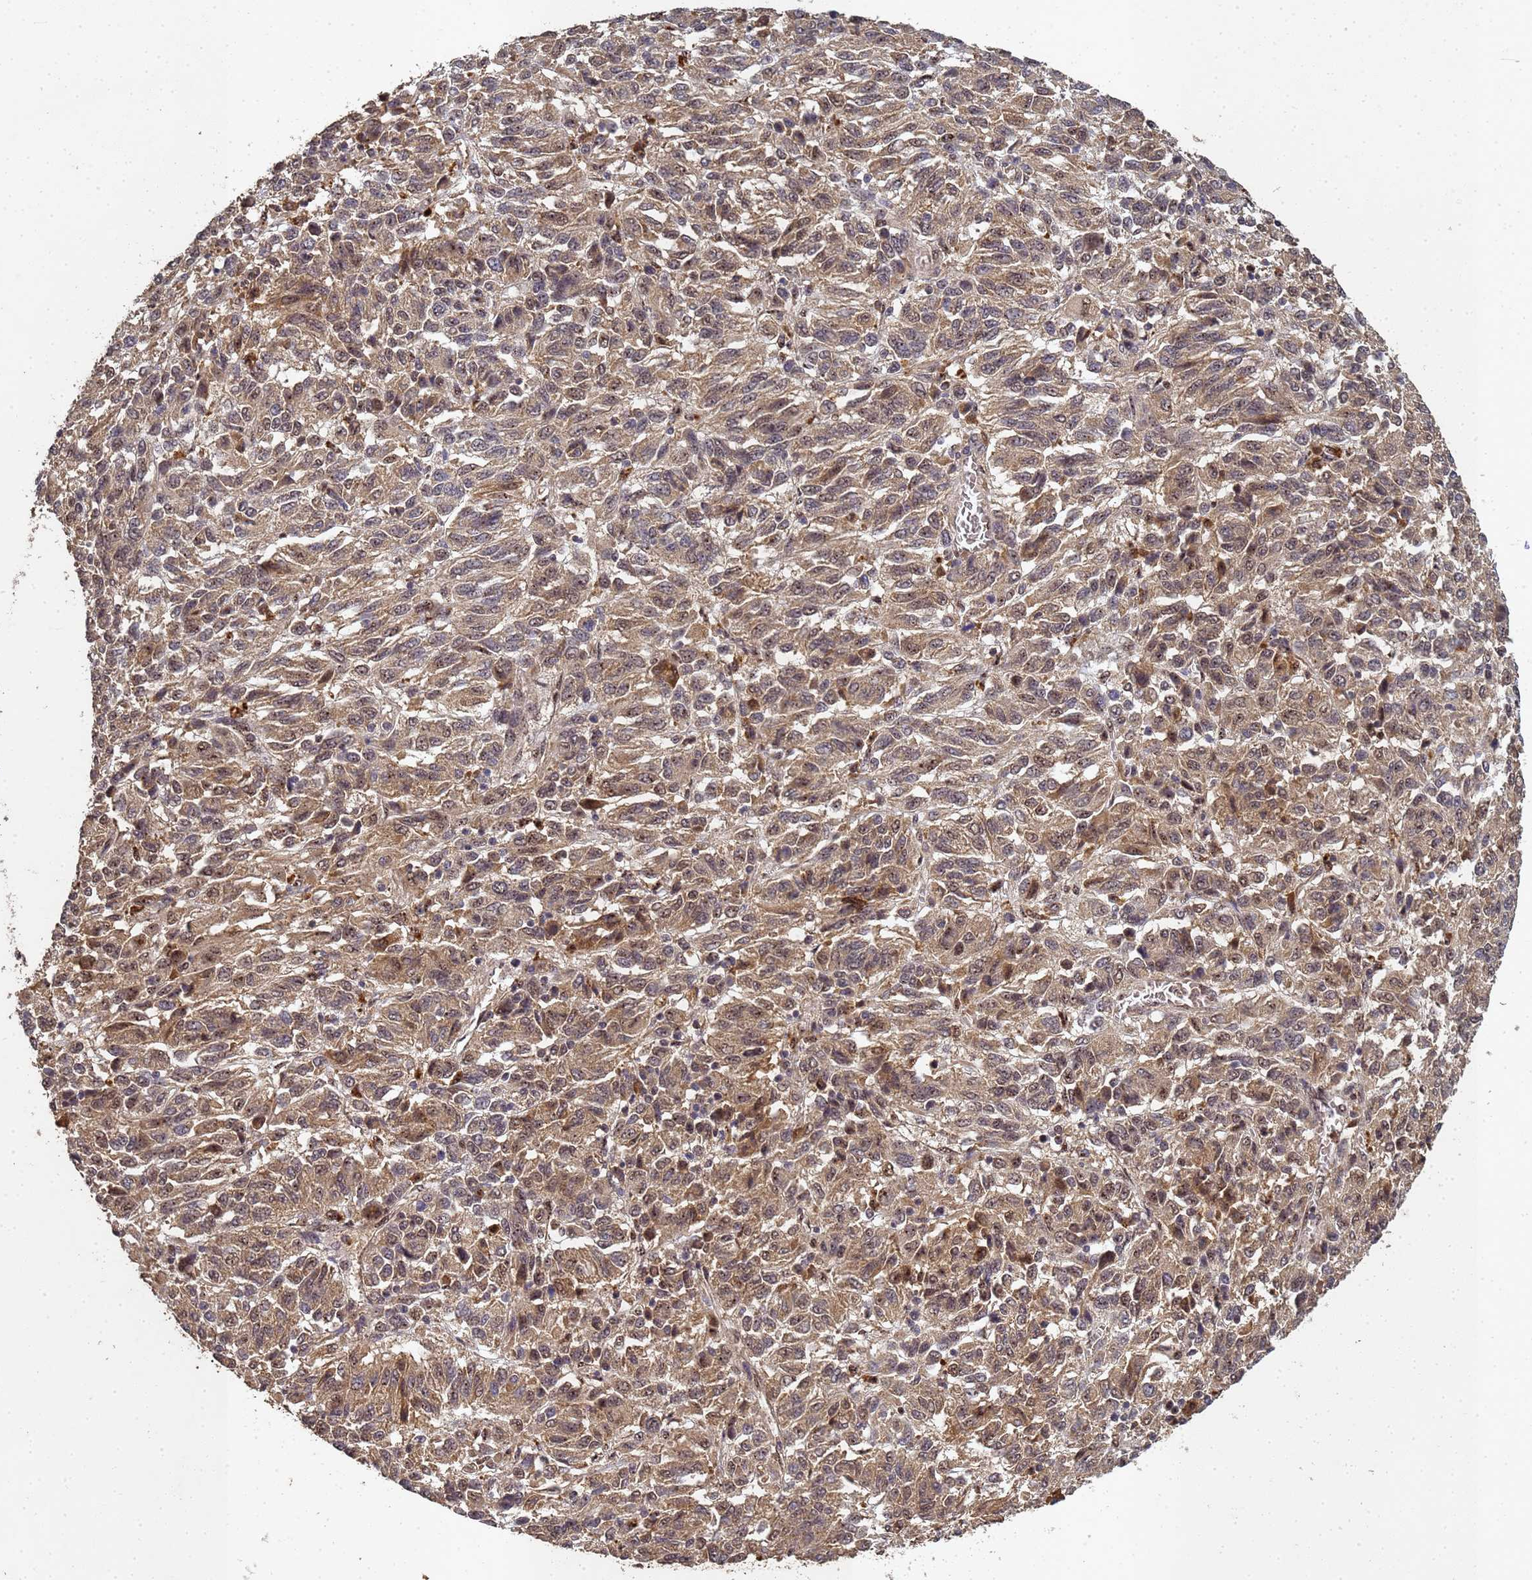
{"staining": {"intensity": "weak", "quantity": ">75%", "location": "cytoplasmic/membranous"}, "tissue": "melanoma", "cell_type": "Tumor cells", "image_type": "cancer", "snomed": [{"axis": "morphology", "description": "Malignant melanoma, Metastatic site"}, {"axis": "topography", "description": "Lung"}], "caption": "A high-resolution photomicrograph shows IHC staining of melanoma, which displays weak cytoplasmic/membranous expression in approximately >75% of tumor cells.", "gene": "SECISBP2", "patient": {"sex": "male", "age": 64}}